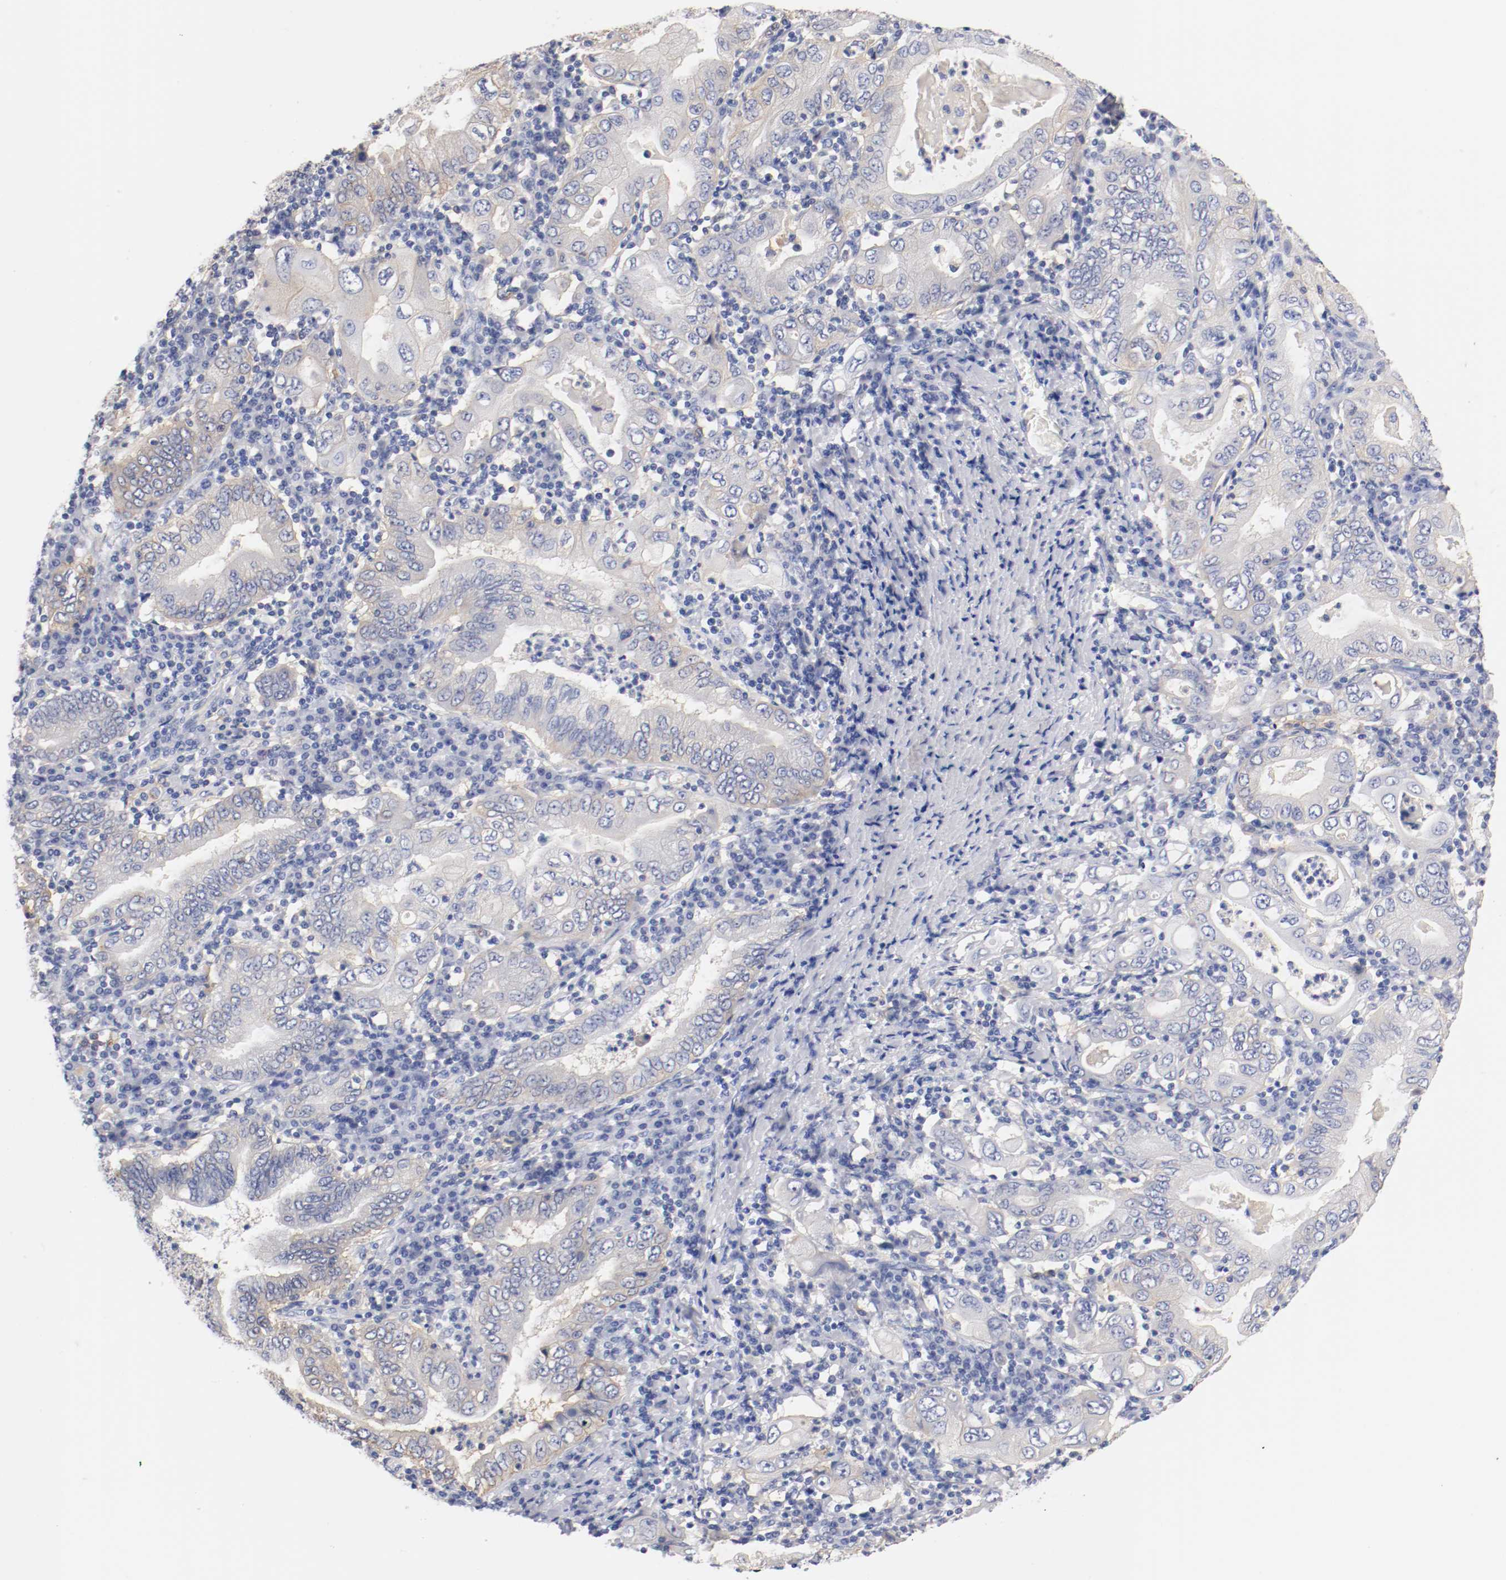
{"staining": {"intensity": "weak", "quantity": ">75%", "location": "cytoplasmic/membranous"}, "tissue": "stomach cancer", "cell_type": "Tumor cells", "image_type": "cancer", "snomed": [{"axis": "morphology", "description": "Normal tissue, NOS"}, {"axis": "morphology", "description": "Adenocarcinoma, NOS"}, {"axis": "topography", "description": "Esophagus"}, {"axis": "topography", "description": "Stomach, upper"}, {"axis": "topography", "description": "Peripheral nerve tissue"}], "caption": "This photomicrograph reveals IHC staining of stomach cancer, with low weak cytoplasmic/membranous positivity in approximately >75% of tumor cells.", "gene": "FGFBP1", "patient": {"sex": "male", "age": 62}}